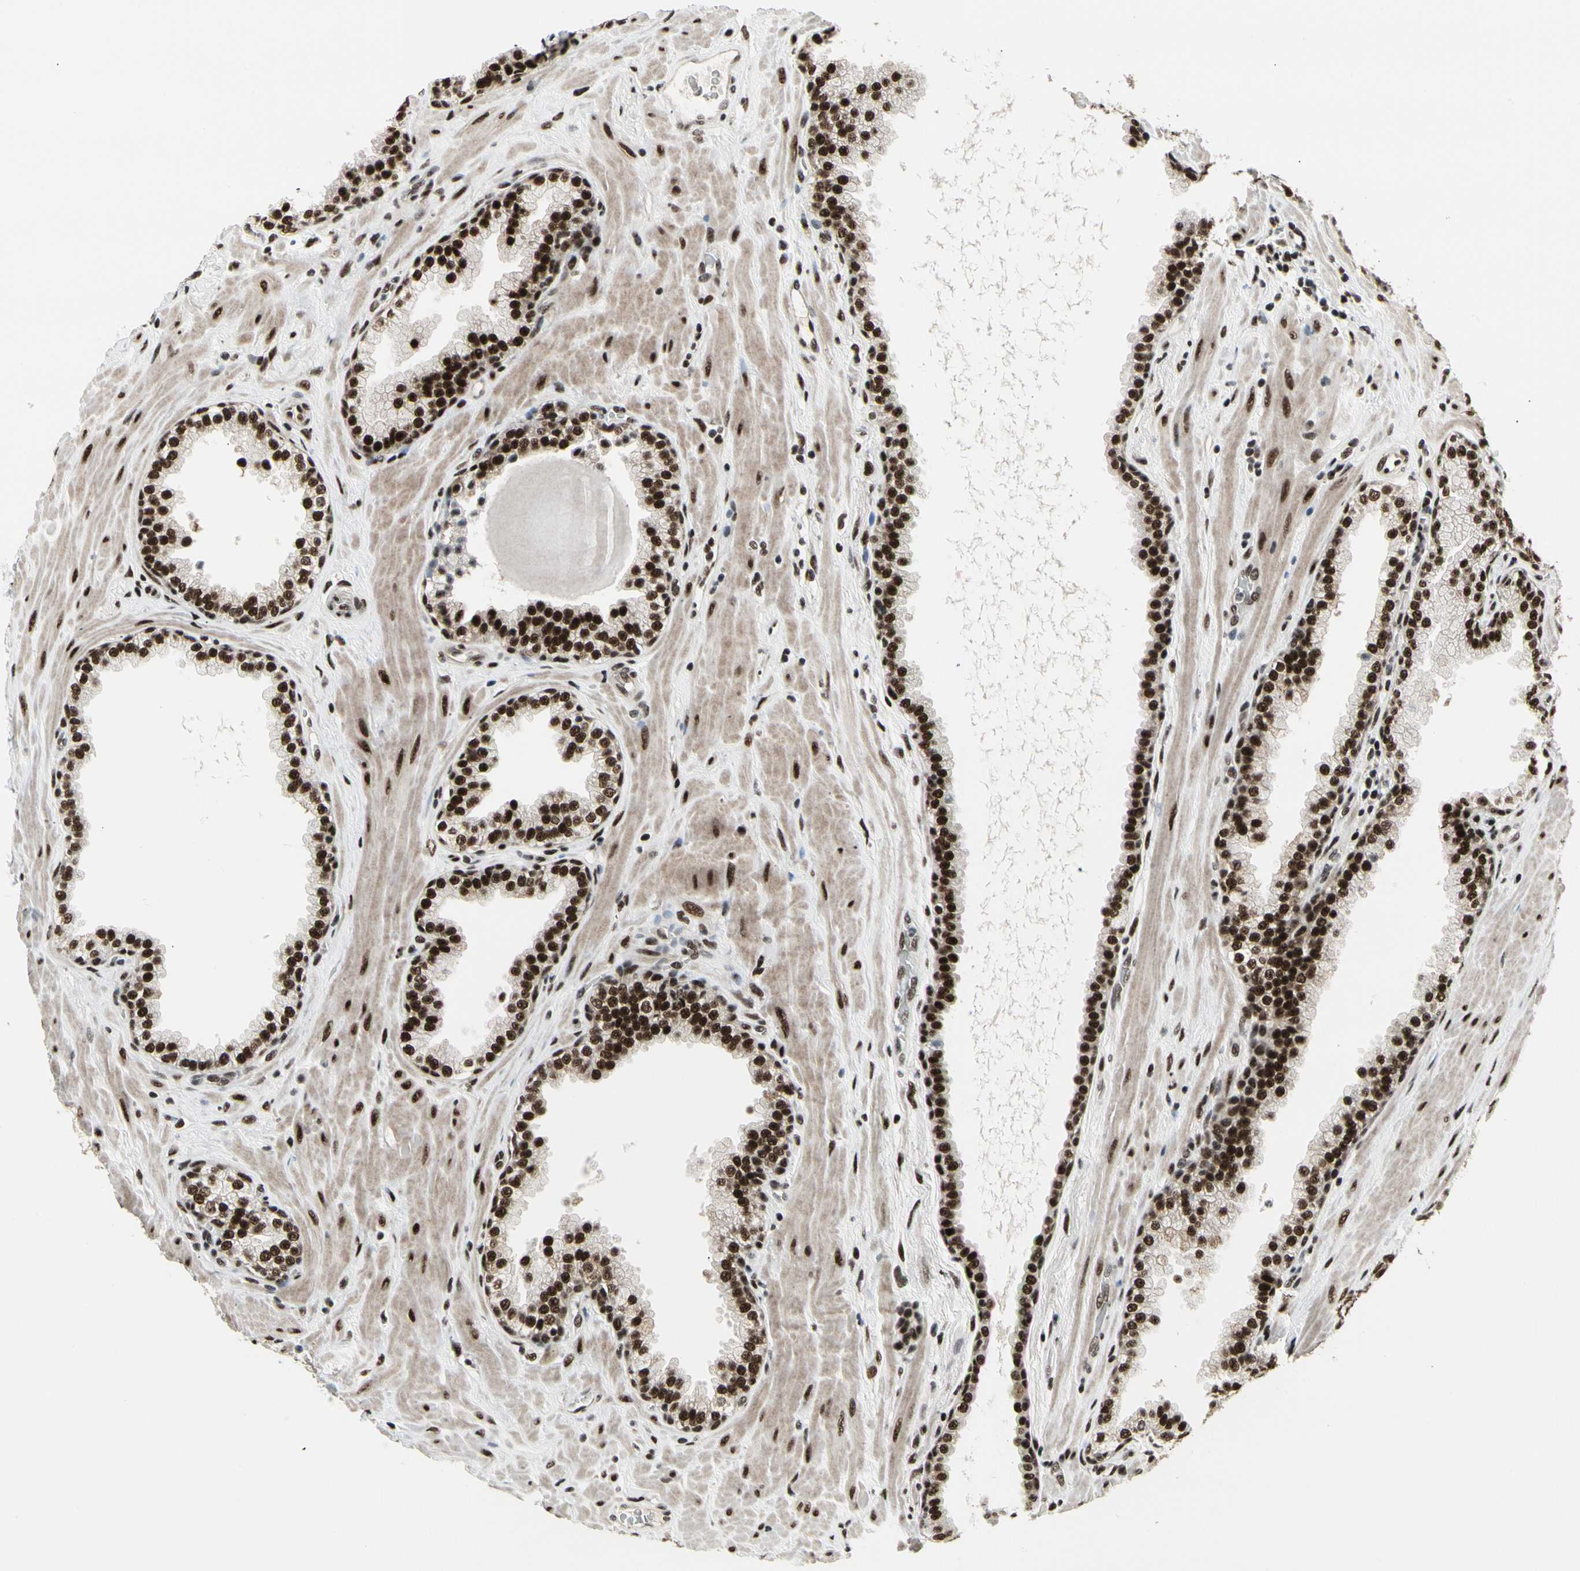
{"staining": {"intensity": "strong", "quantity": ">75%", "location": "nuclear"}, "tissue": "prostate", "cell_type": "Glandular cells", "image_type": "normal", "snomed": [{"axis": "morphology", "description": "Normal tissue, NOS"}, {"axis": "topography", "description": "Prostate"}], "caption": "Protein staining demonstrates strong nuclear positivity in about >75% of glandular cells in unremarkable prostate.", "gene": "SRSF11", "patient": {"sex": "male", "age": 51}}